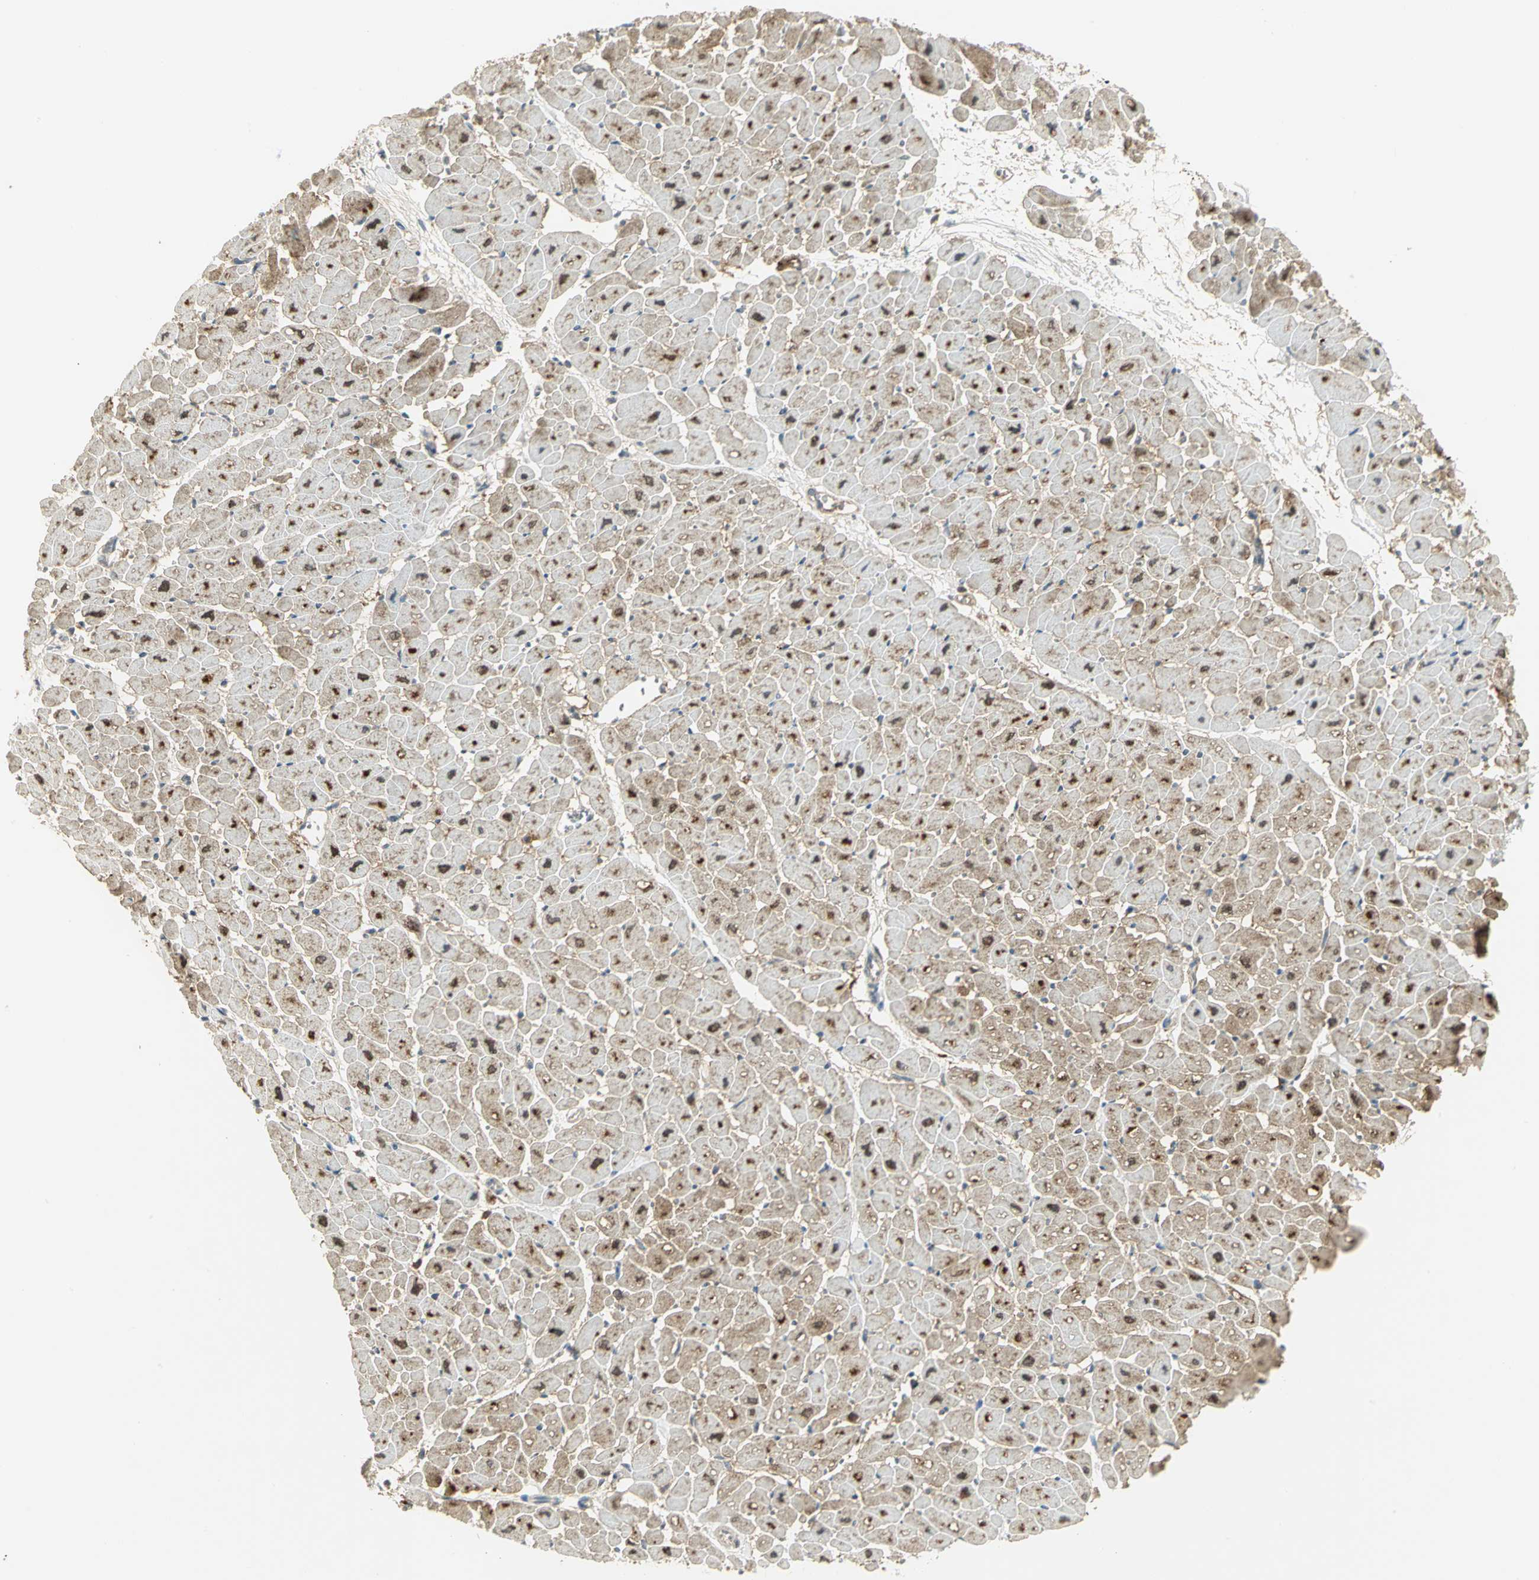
{"staining": {"intensity": "strong", "quantity": ">75%", "location": "cytoplasmic/membranous"}, "tissue": "heart muscle", "cell_type": "Cardiomyocytes", "image_type": "normal", "snomed": [{"axis": "morphology", "description": "Normal tissue, NOS"}, {"axis": "topography", "description": "Heart"}], "caption": "Strong cytoplasmic/membranous protein expression is appreciated in approximately >75% of cardiomyocytes in heart muscle.", "gene": "MAPK8IP3", "patient": {"sex": "male", "age": 45}}